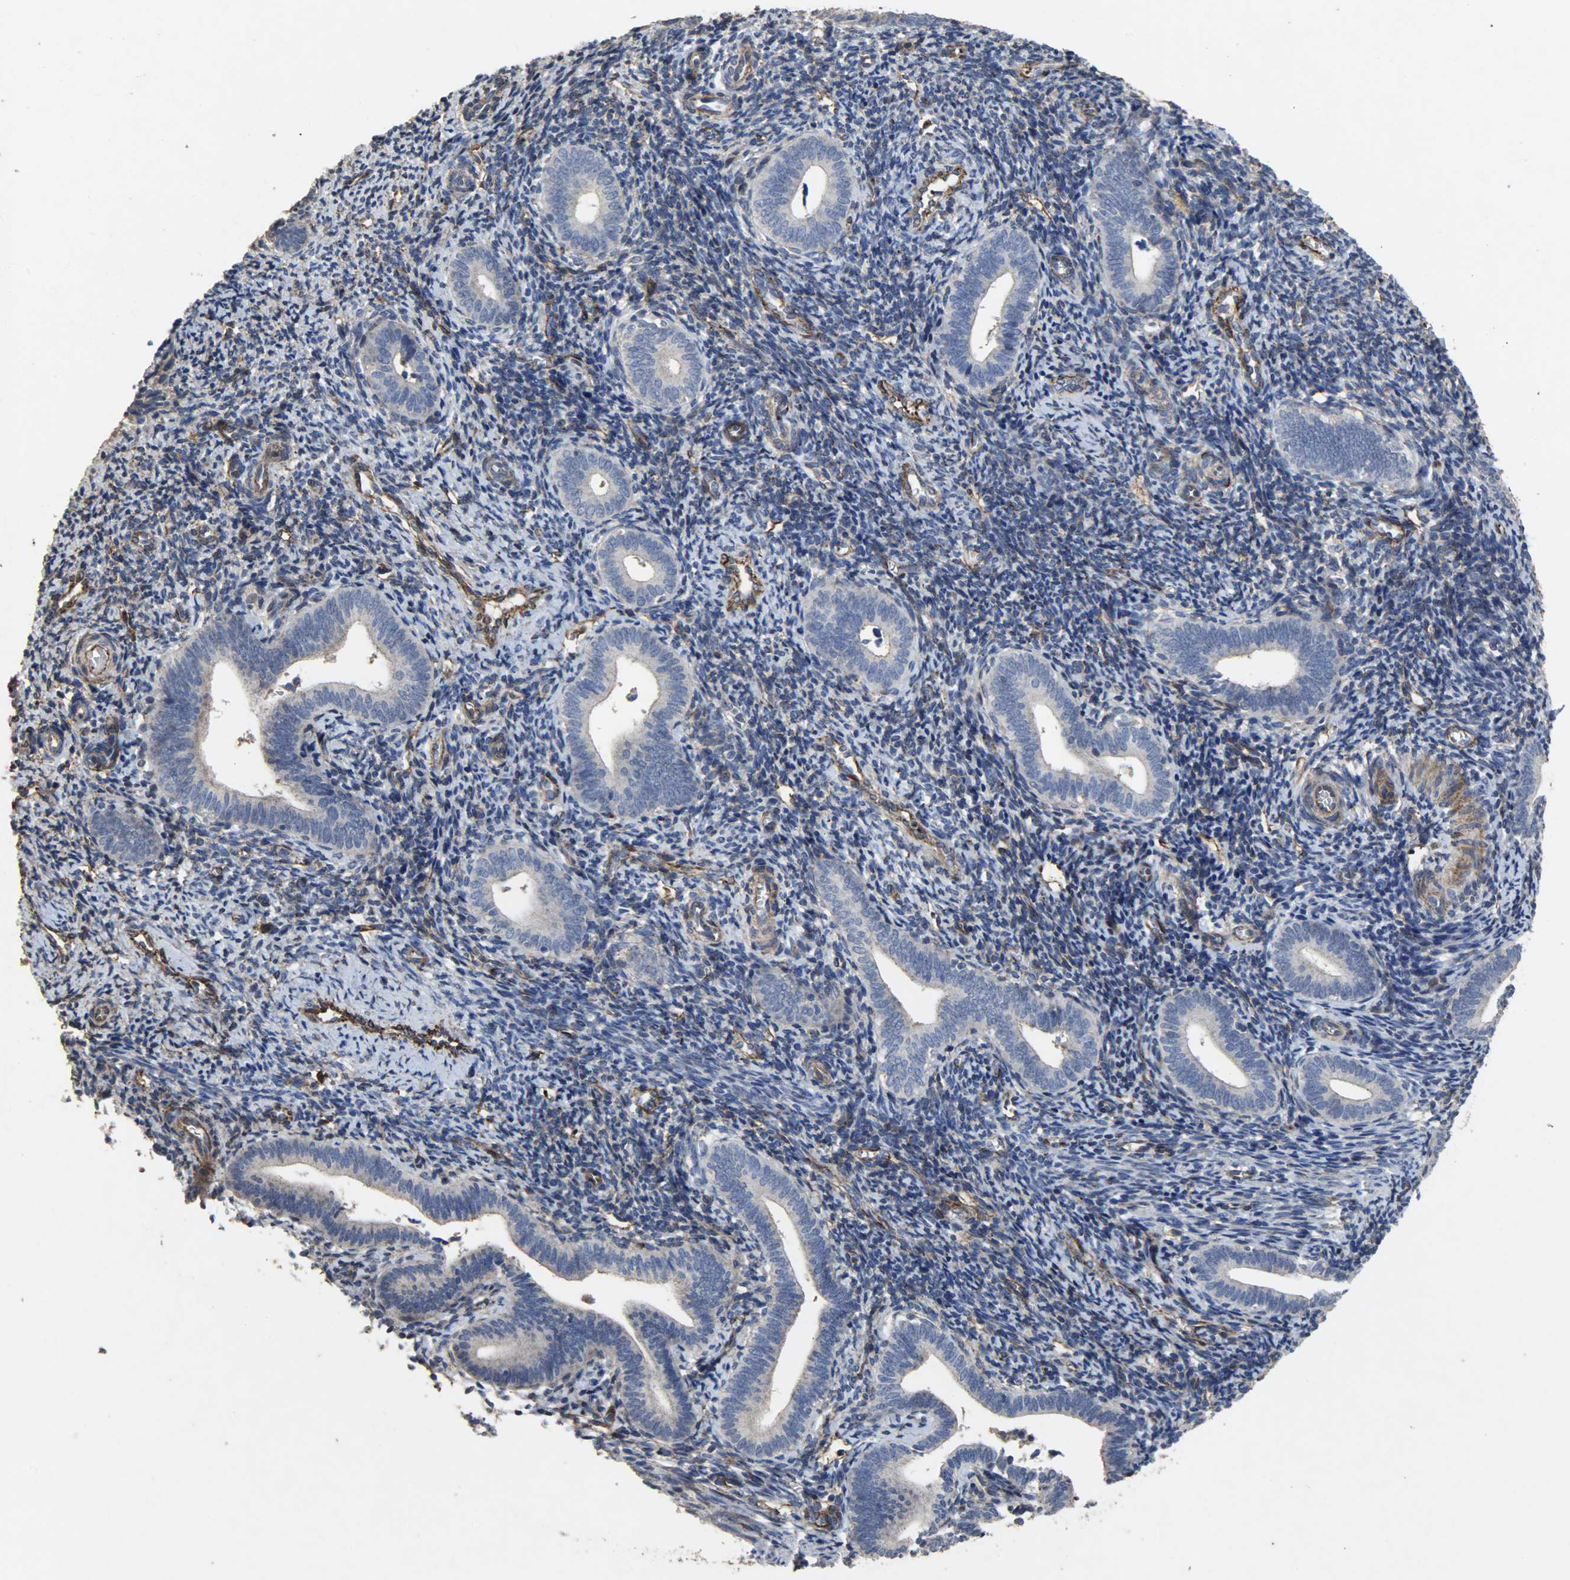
{"staining": {"intensity": "moderate", "quantity": "25%-75%", "location": "cytoplasmic/membranous"}, "tissue": "endometrium", "cell_type": "Cells in endometrial stroma", "image_type": "normal", "snomed": [{"axis": "morphology", "description": "Normal tissue, NOS"}, {"axis": "topography", "description": "Uterus"}, {"axis": "topography", "description": "Endometrium"}], "caption": "Human endometrium stained for a protein (brown) displays moderate cytoplasmic/membranous positive staining in approximately 25%-75% of cells in endometrial stroma.", "gene": "TPM4", "patient": {"sex": "female", "age": 33}}